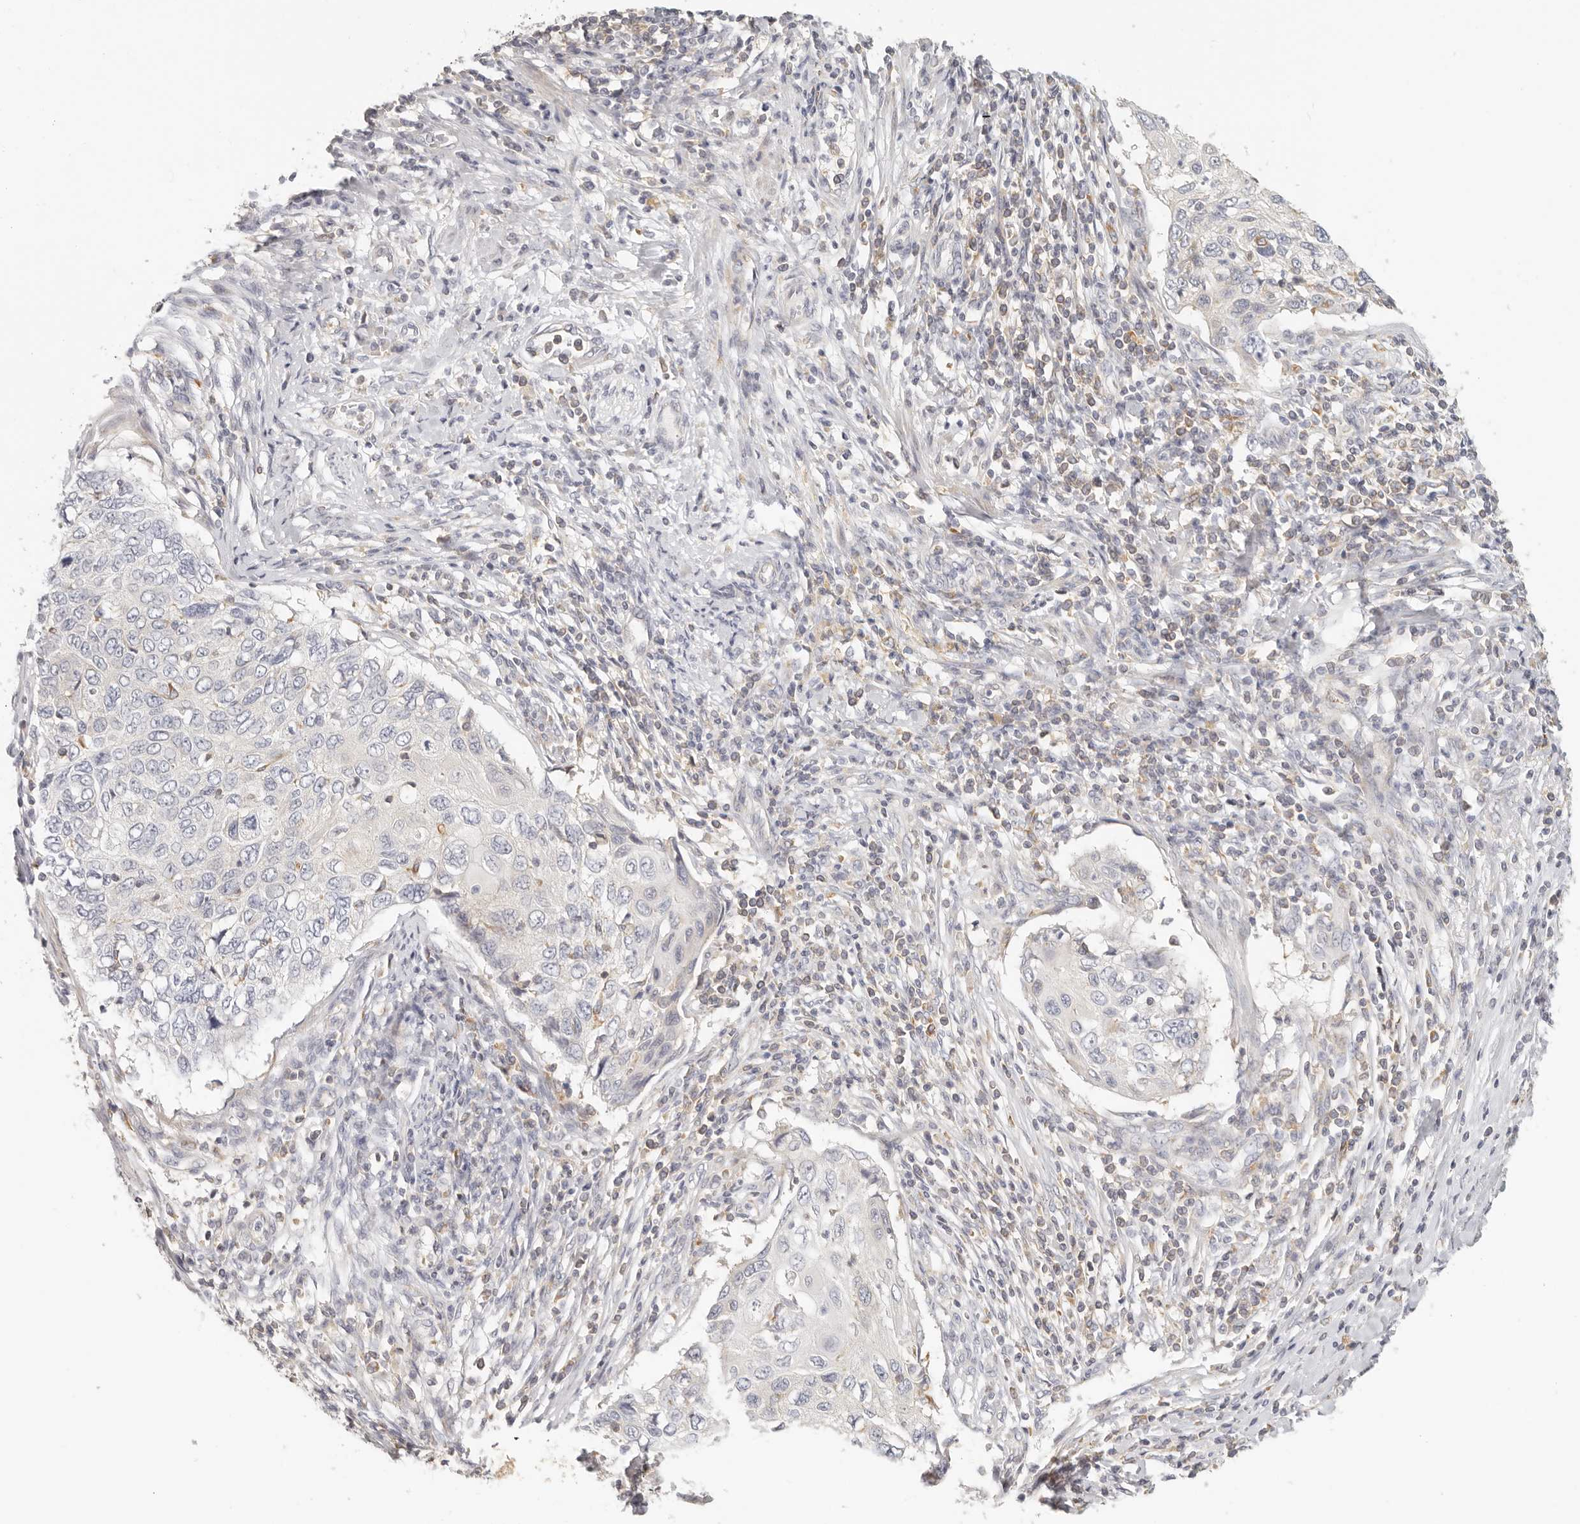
{"staining": {"intensity": "negative", "quantity": "none", "location": "none"}, "tissue": "cervical cancer", "cell_type": "Tumor cells", "image_type": "cancer", "snomed": [{"axis": "morphology", "description": "Squamous cell carcinoma, NOS"}, {"axis": "topography", "description": "Cervix"}], "caption": "This is an immunohistochemistry photomicrograph of cervical squamous cell carcinoma. There is no staining in tumor cells.", "gene": "ANXA9", "patient": {"sex": "female", "age": 70}}